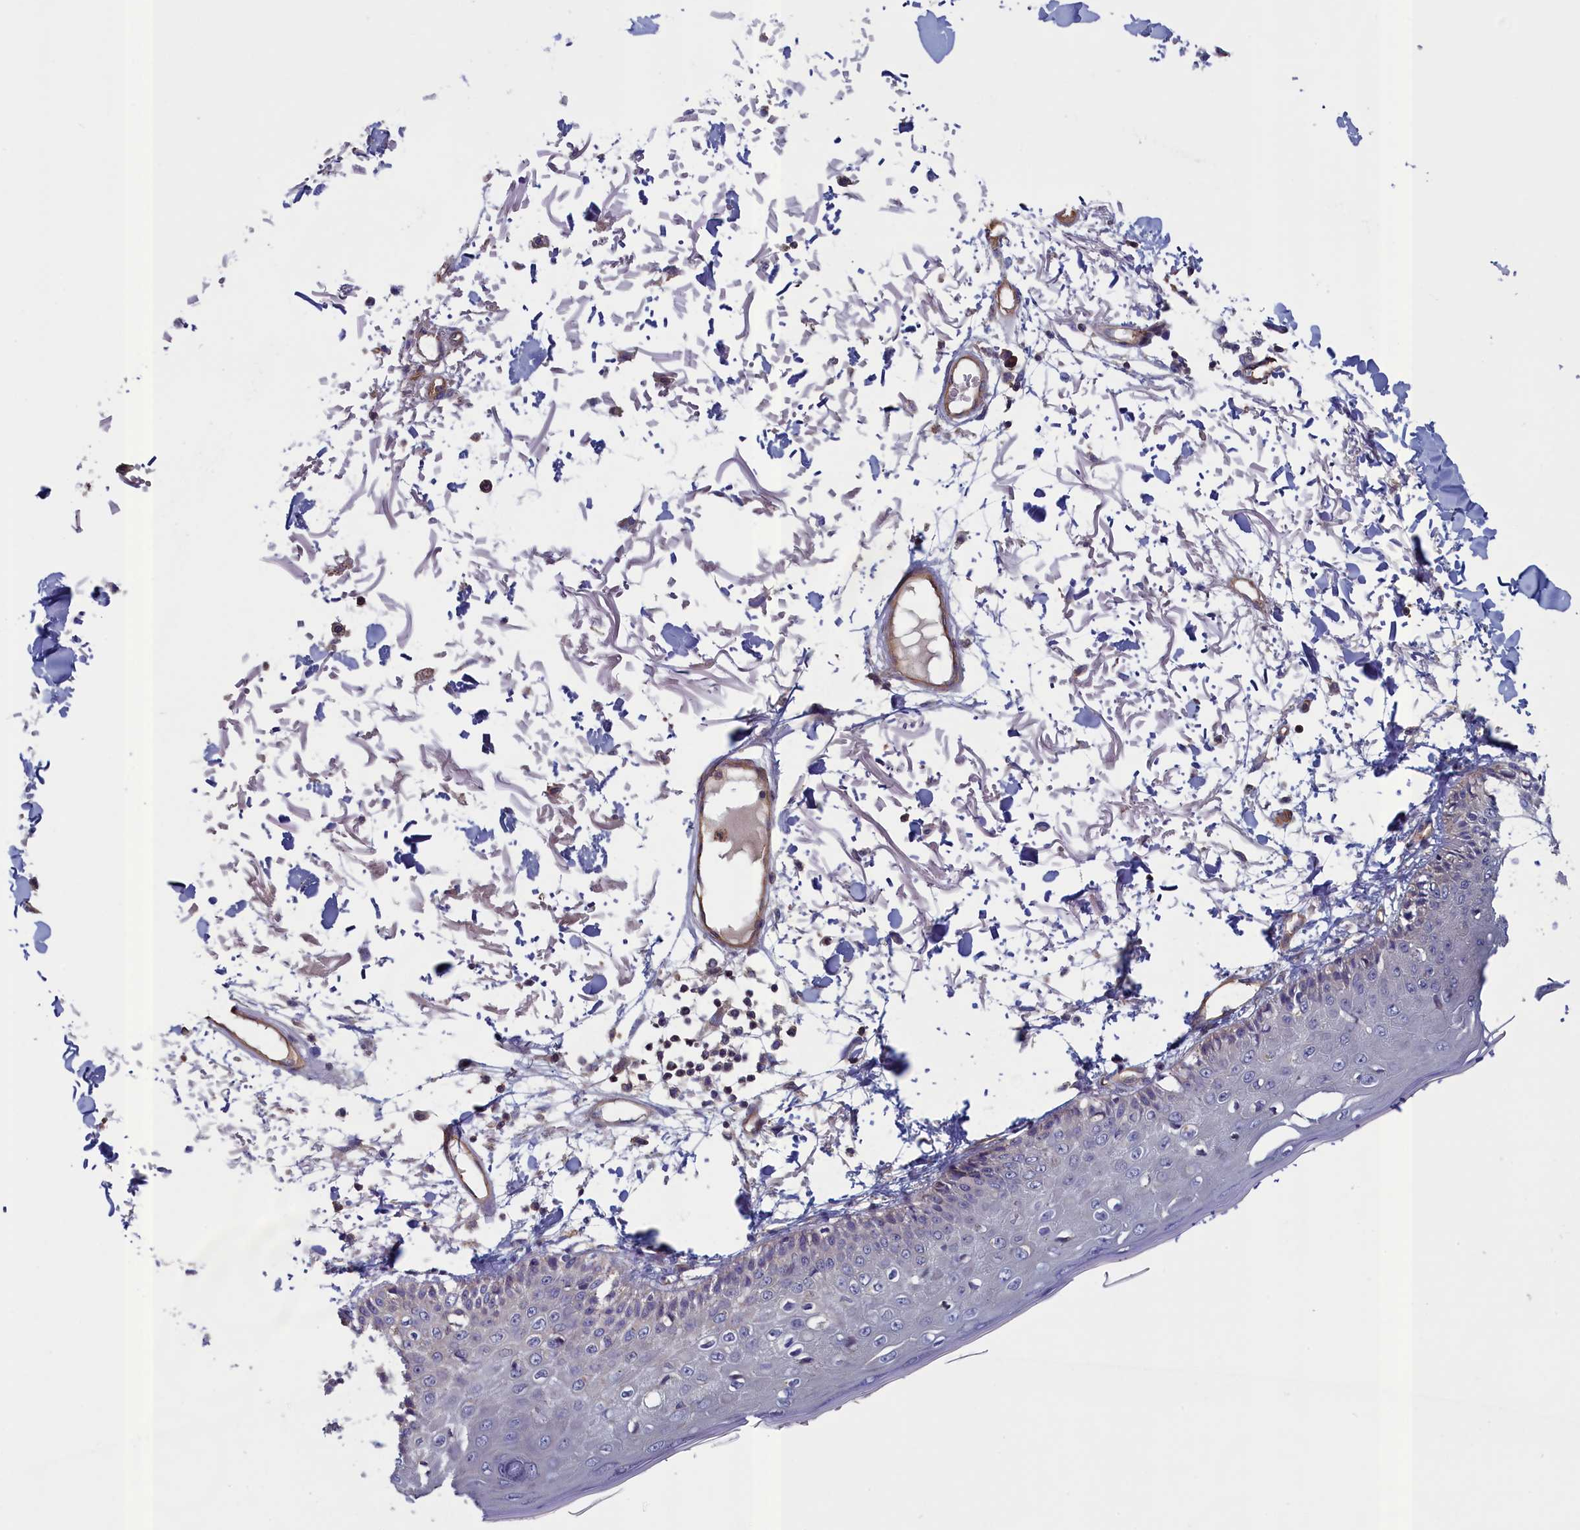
{"staining": {"intensity": "negative", "quantity": "none", "location": "none"}, "tissue": "skin", "cell_type": "Fibroblasts", "image_type": "normal", "snomed": [{"axis": "morphology", "description": "Normal tissue, NOS"}, {"axis": "morphology", "description": "Squamous cell carcinoma, NOS"}, {"axis": "topography", "description": "Skin"}, {"axis": "topography", "description": "Peripheral nerve tissue"}], "caption": "Immunohistochemistry of unremarkable skin demonstrates no expression in fibroblasts. (DAB (3,3'-diaminobenzidine) immunohistochemistry with hematoxylin counter stain).", "gene": "ANKRD2", "patient": {"sex": "male", "age": 83}}